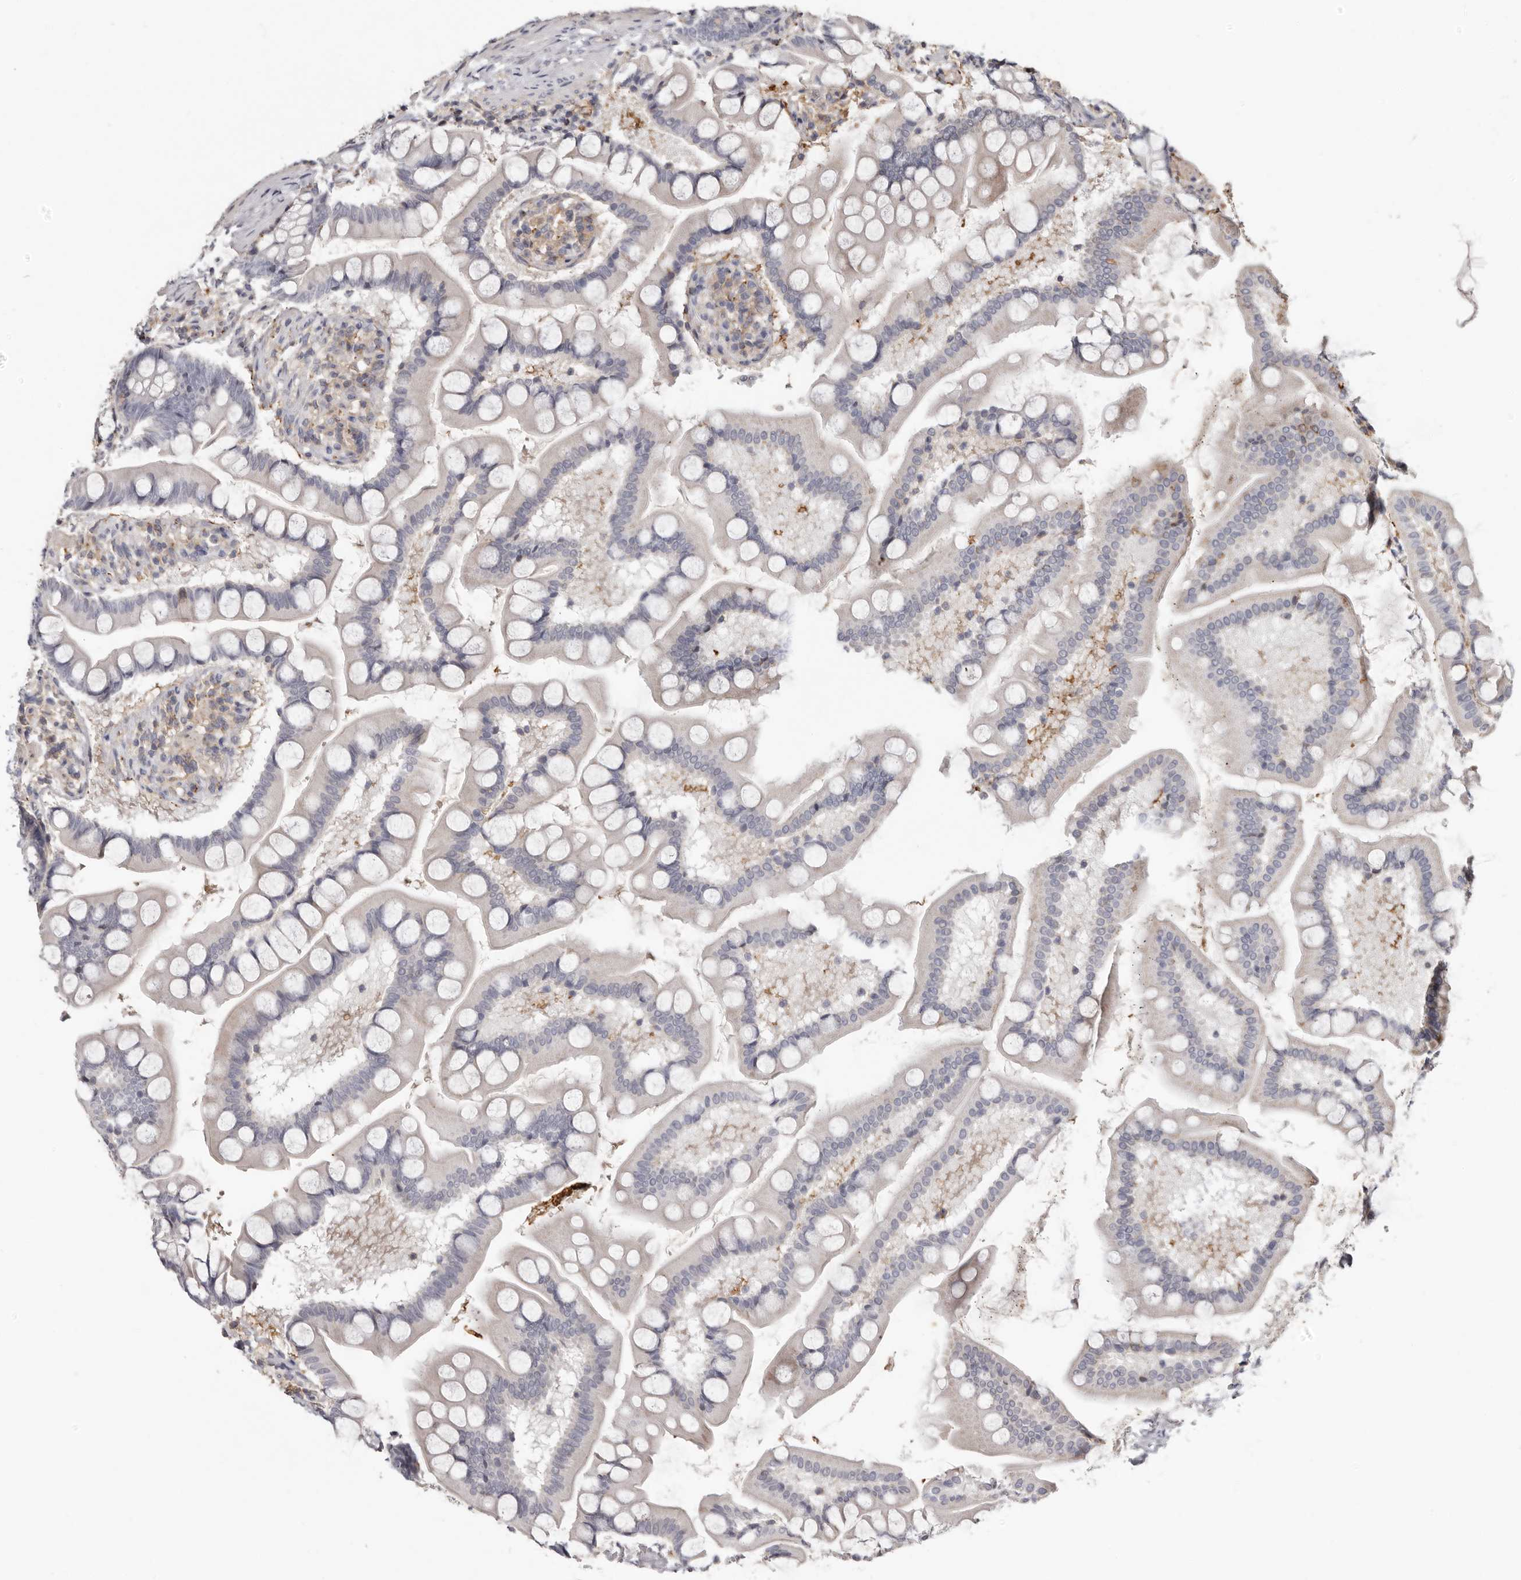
{"staining": {"intensity": "negative", "quantity": "none", "location": "none"}, "tissue": "small intestine", "cell_type": "Glandular cells", "image_type": "normal", "snomed": [{"axis": "morphology", "description": "Normal tissue, NOS"}, {"axis": "topography", "description": "Small intestine"}], "caption": "Immunohistochemistry histopathology image of benign human small intestine stained for a protein (brown), which reveals no expression in glandular cells. (IHC, brightfield microscopy, high magnification).", "gene": "KIF26B", "patient": {"sex": "male", "age": 41}}